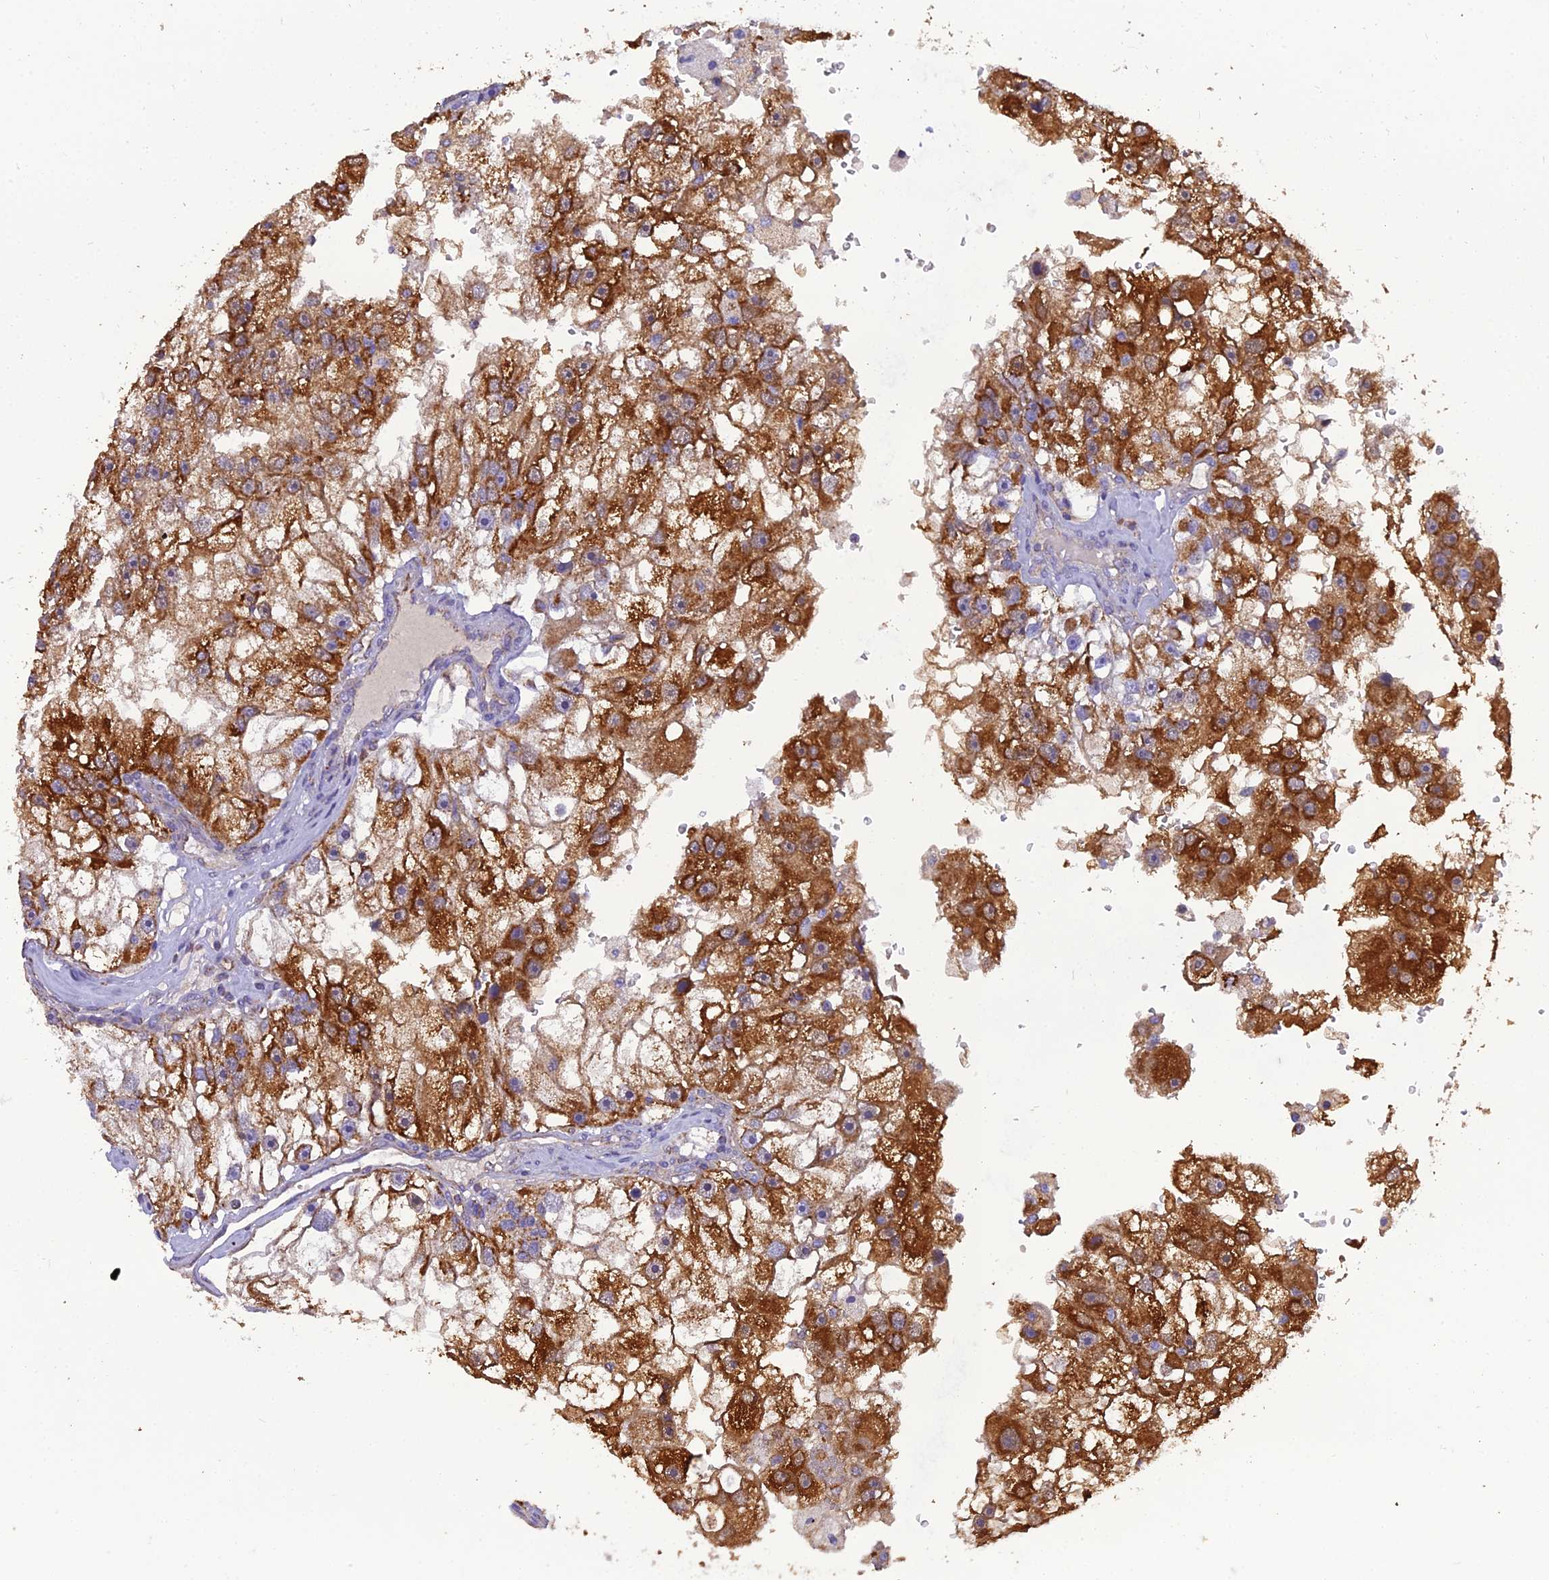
{"staining": {"intensity": "strong", "quantity": ">75%", "location": "cytoplasmic/membranous"}, "tissue": "renal cancer", "cell_type": "Tumor cells", "image_type": "cancer", "snomed": [{"axis": "morphology", "description": "Adenocarcinoma, NOS"}, {"axis": "topography", "description": "Kidney"}], "caption": "Brown immunohistochemical staining in renal cancer exhibits strong cytoplasmic/membranous staining in approximately >75% of tumor cells.", "gene": "GPD1", "patient": {"sex": "male", "age": 63}}